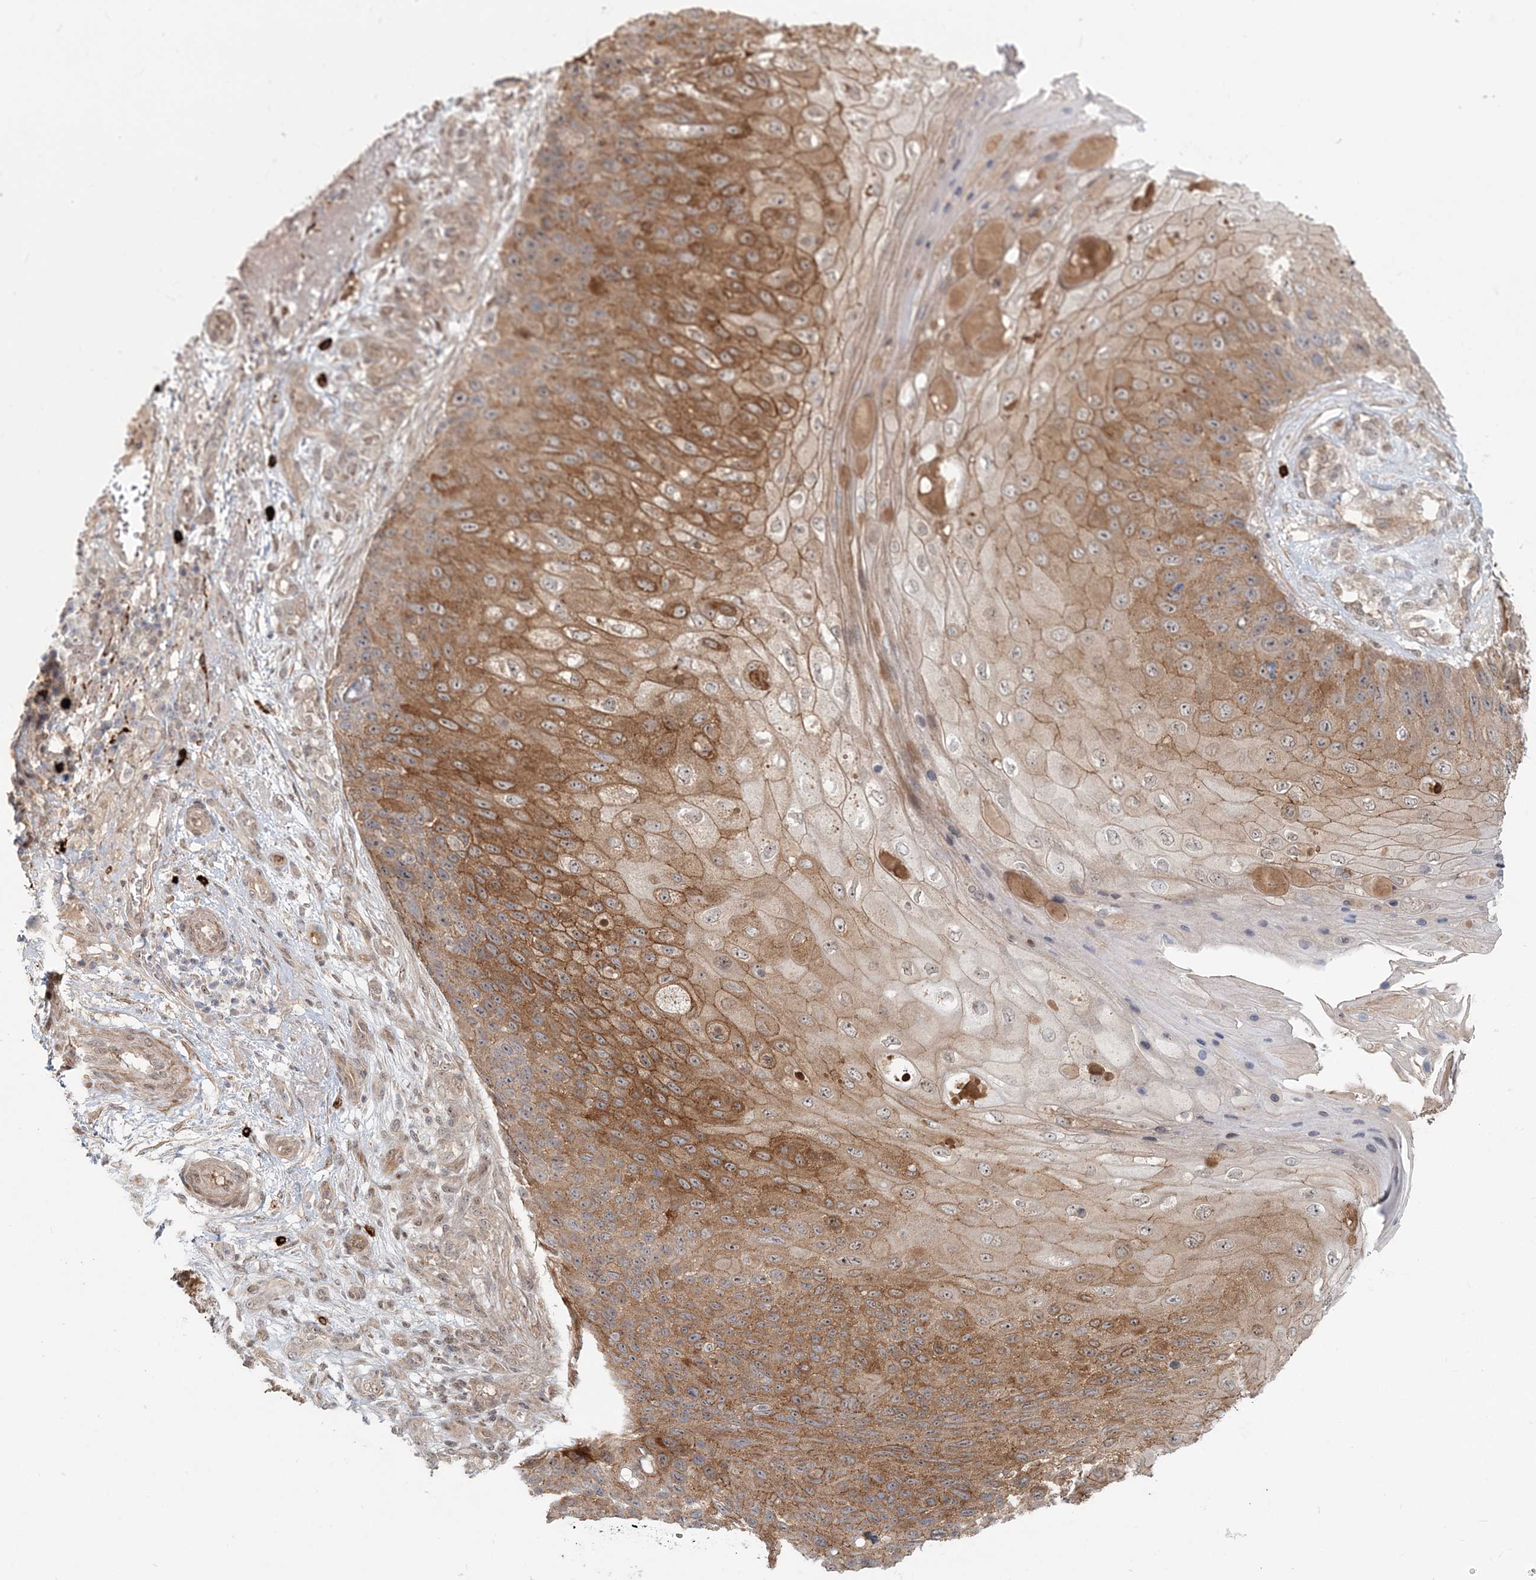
{"staining": {"intensity": "moderate", "quantity": ">75%", "location": "cytoplasmic/membranous"}, "tissue": "skin cancer", "cell_type": "Tumor cells", "image_type": "cancer", "snomed": [{"axis": "morphology", "description": "Squamous cell carcinoma, NOS"}, {"axis": "topography", "description": "Skin"}], "caption": "IHC of skin cancer (squamous cell carcinoma) exhibits medium levels of moderate cytoplasmic/membranous positivity in about >75% of tumor cells.", "gene": "SH3PXD2A", "patient": {"sex": "female", "age": 88}}